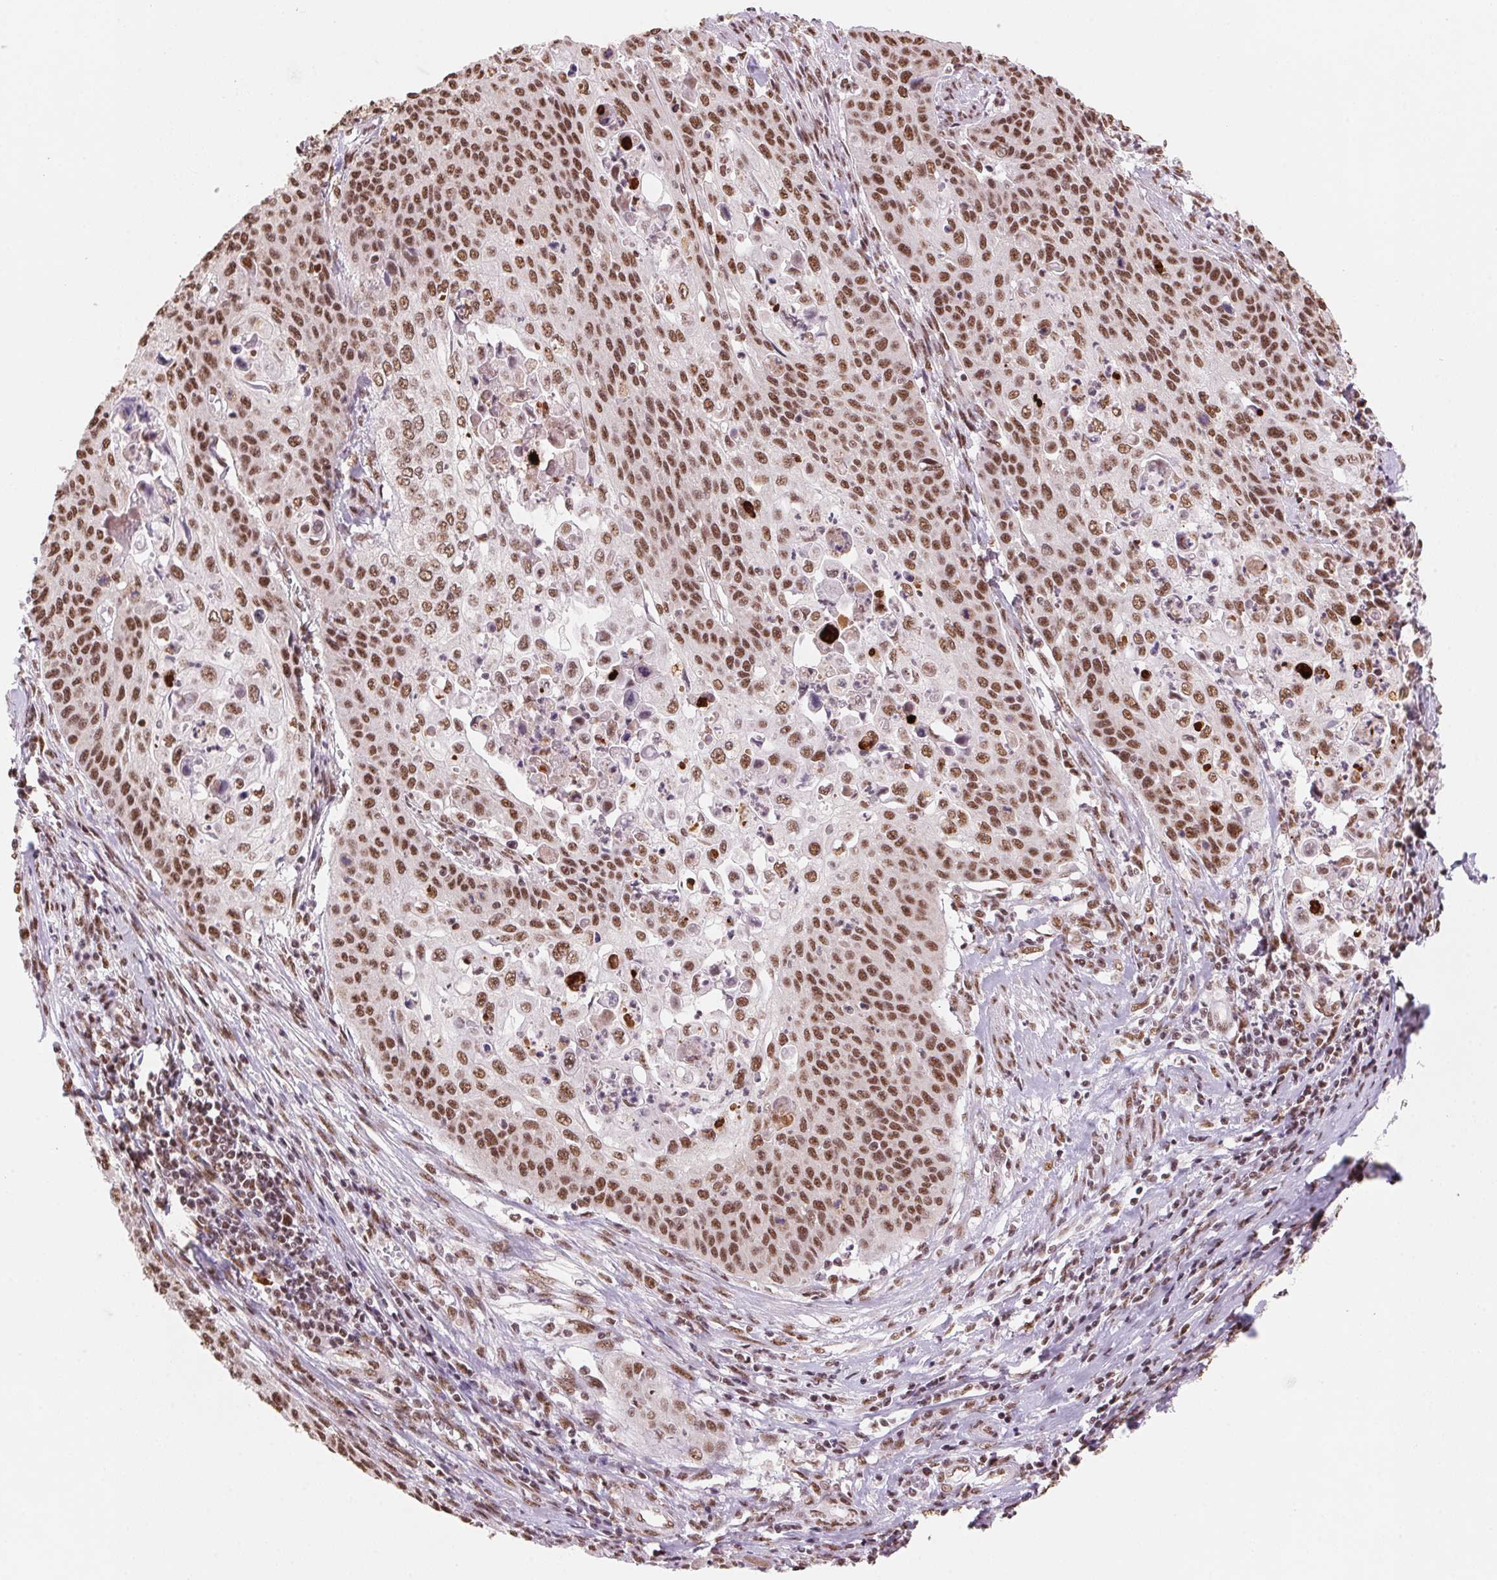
{"staining": {"intensity": "moderate", "quantity": ">75%", "location": "nuclear"}, "tissue": "cervical cancer", "cell_type": "Tumor cells", "image_type": "cancer", "snomed": [{"axis": "morphology", "description": "Squamous cell carcinoma, NOS"}, {"axis": "topography", "description": "Cervix"}], "caption": "Protein staining of cervical cancer tissue exhibits moderate nuclear positivity in approximately >75% of tumor cells. (Brightfield microscopy of DAB IHC at high magnification).", "gene": "SNRPG", "patient": {"sex": "female", "age": 65}}